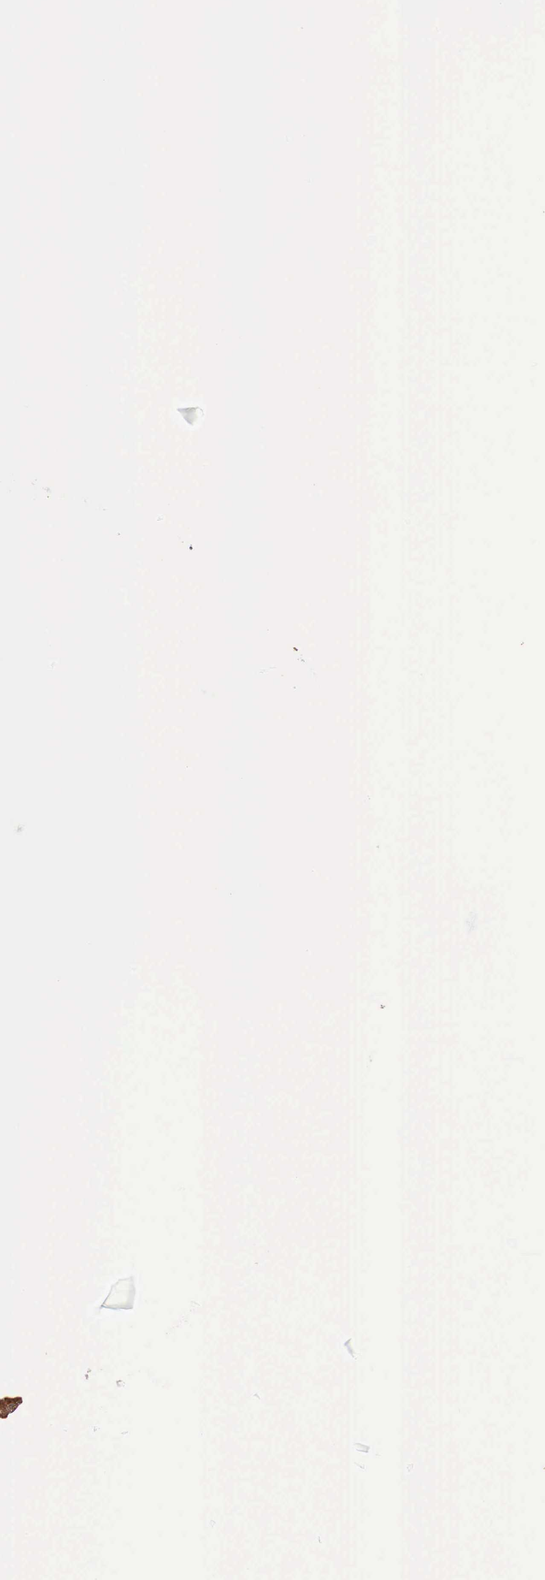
{"staining": {"intensity": "moderate", "quantity": "25%-75%", "location": "cytoplasmic/membranous"}, "tissue": "melanoma", "cell_type": "Tumor cells", "image_type": "cancer", "snomed": [{"axis": "morphology", "description": "Malignant melanoma, NOS"}, {"axis": "topography", "description": "Skin"}], "caption": "Tumor cells show medium levels of moderate cytoplasmic/membranous positivity in about 25%-75% of cells in melanoma. (IHC, brightfield microscopy, high magnification).", "gene": "HSPB1", "patient": {"sex": "male", "age": 80}}